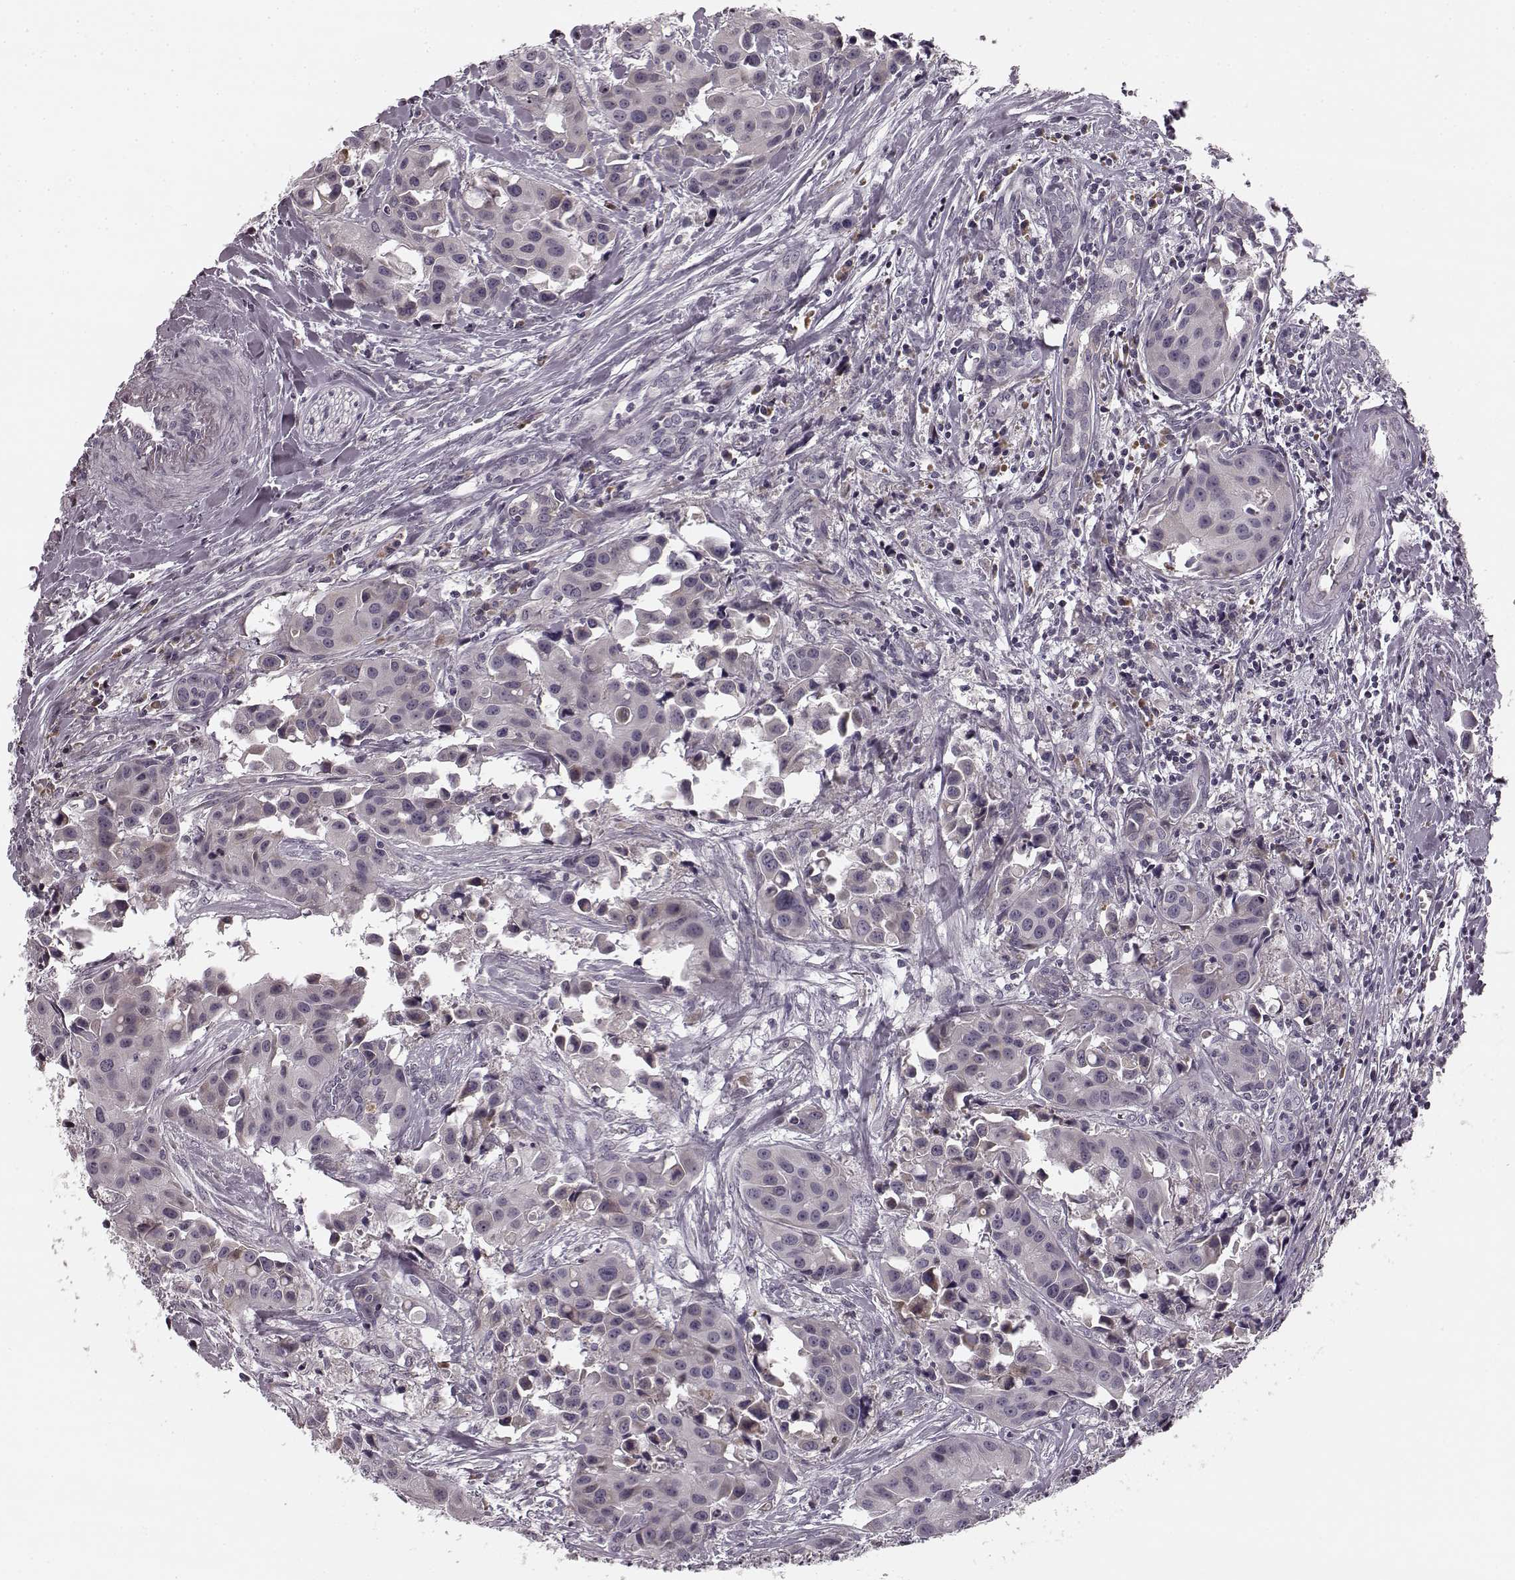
{"staining": {"intensity": "negative", "quantity": "none", "location": "none"}, "tissue": "head and neck cancer", "cell_type": "Tumor cells", "image_type": "cancer", "snomed": [{"axis": "morphology", "description": "Adenocarcinoma, NOS"}, {"axis": "topography", "description": "Head-Neck"}], "caption": "DAB (3,3'-diaminobenzidine) immunohistochemical staining of head and neck adenocarcinoma displays no significant staining in tumor cells.", "gene": "FAM234B", "patient": {"sex": "male", "age": 76}}